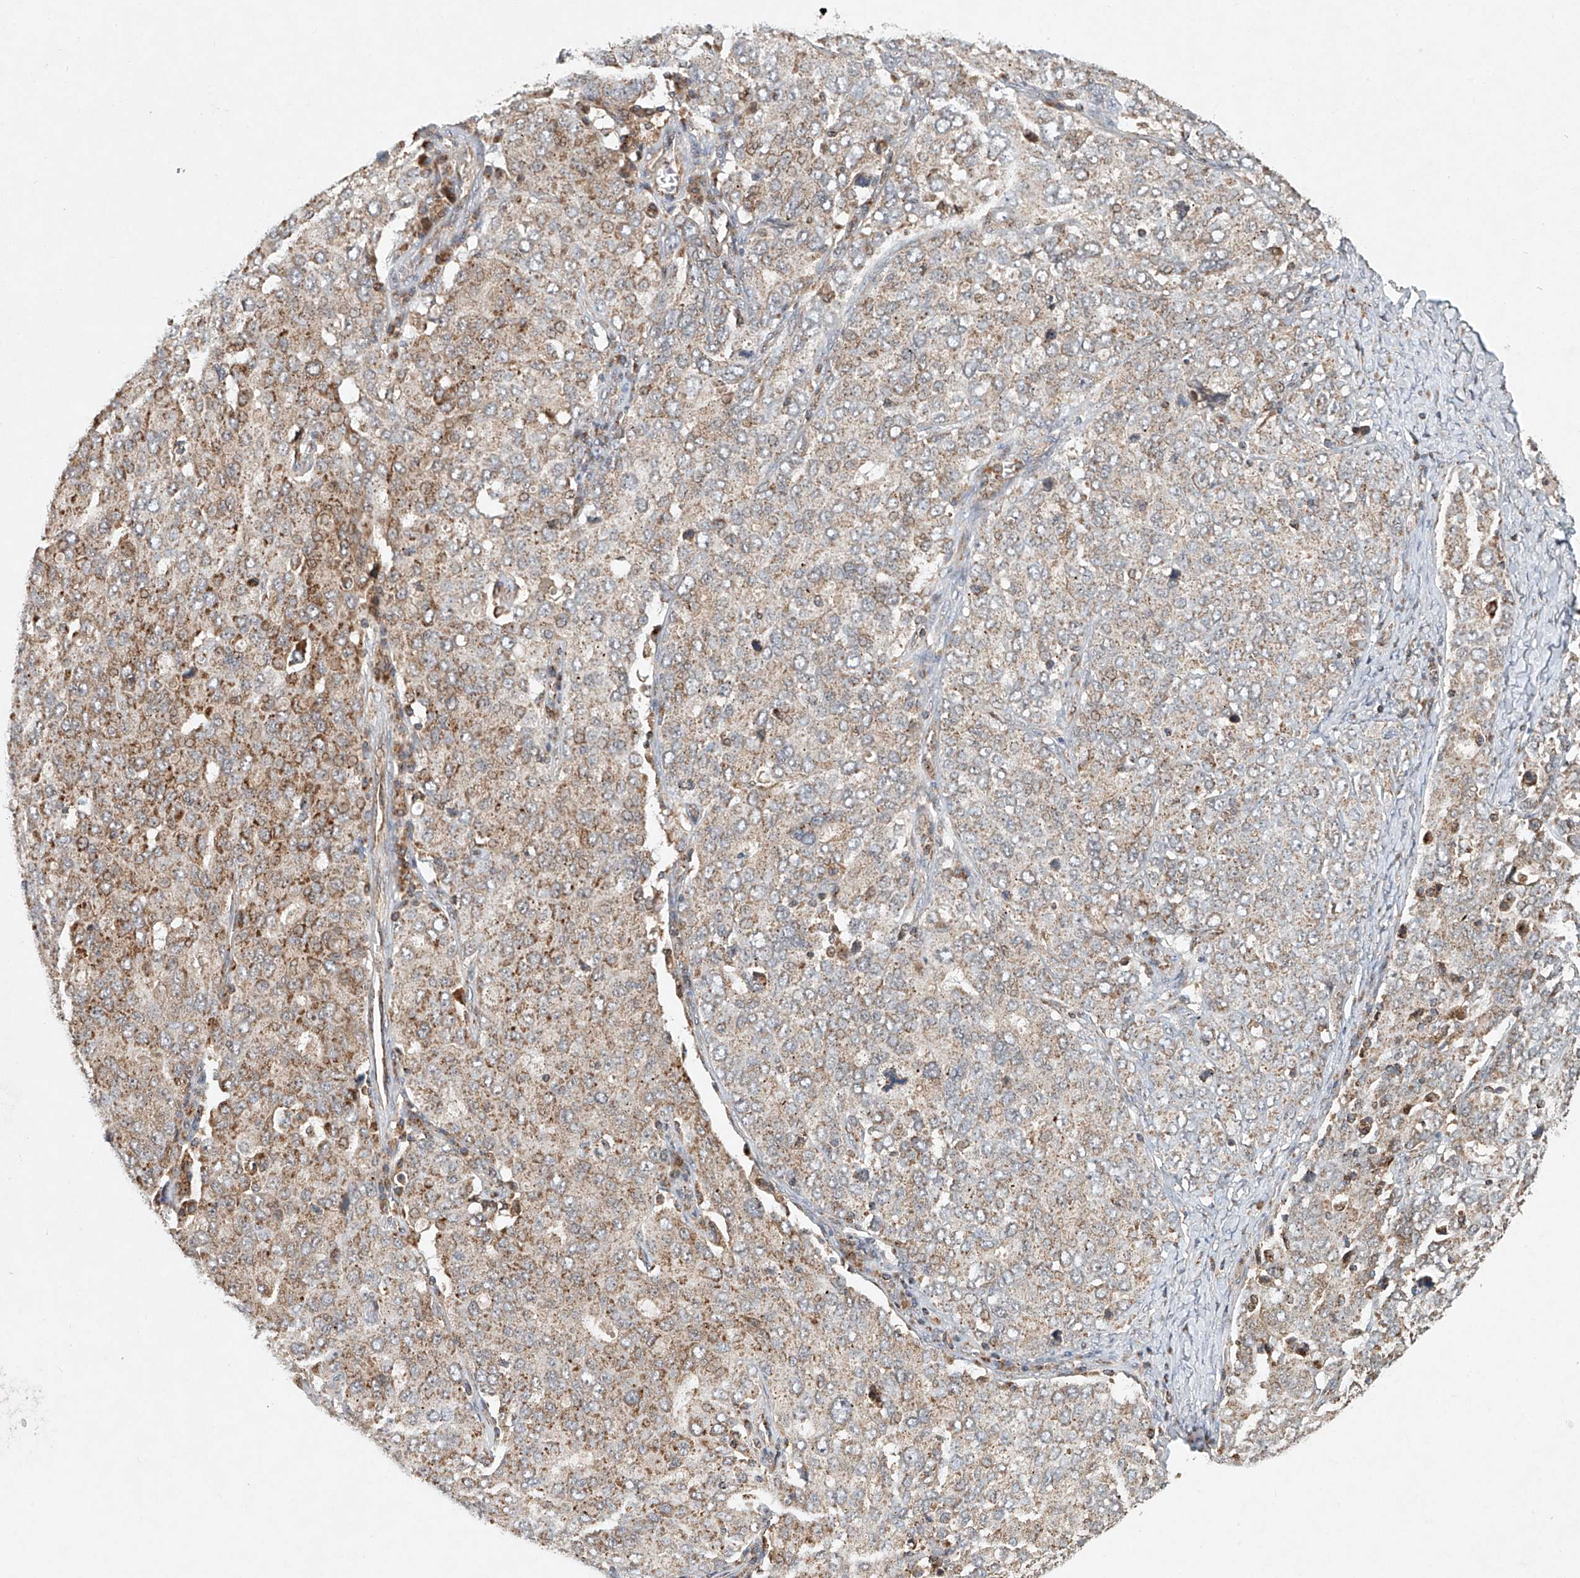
{"staining": {"intensity": "weak", "quantity": ">75%", "location": "cytoplasmic/membranous"}, "tissue": "ovarian cancer", "cell_type": "Tumor cells", "image_type": "cancer", "snomed": [{"axis": "morphology", "description": "Carcinoma, endometroid"}, {"axis": "topography", "description": "Ovary"}], "caption": "Endometroid carcinoma (ovarian) was stained to show a protein in brown. There is low levels of weak cytoplasmic/membranous staining in approximately >75% of tumor cells. Nuclei are stained in blue.", "gene": "DCAF11", "patient": {"sex": "female", "age": 62}}